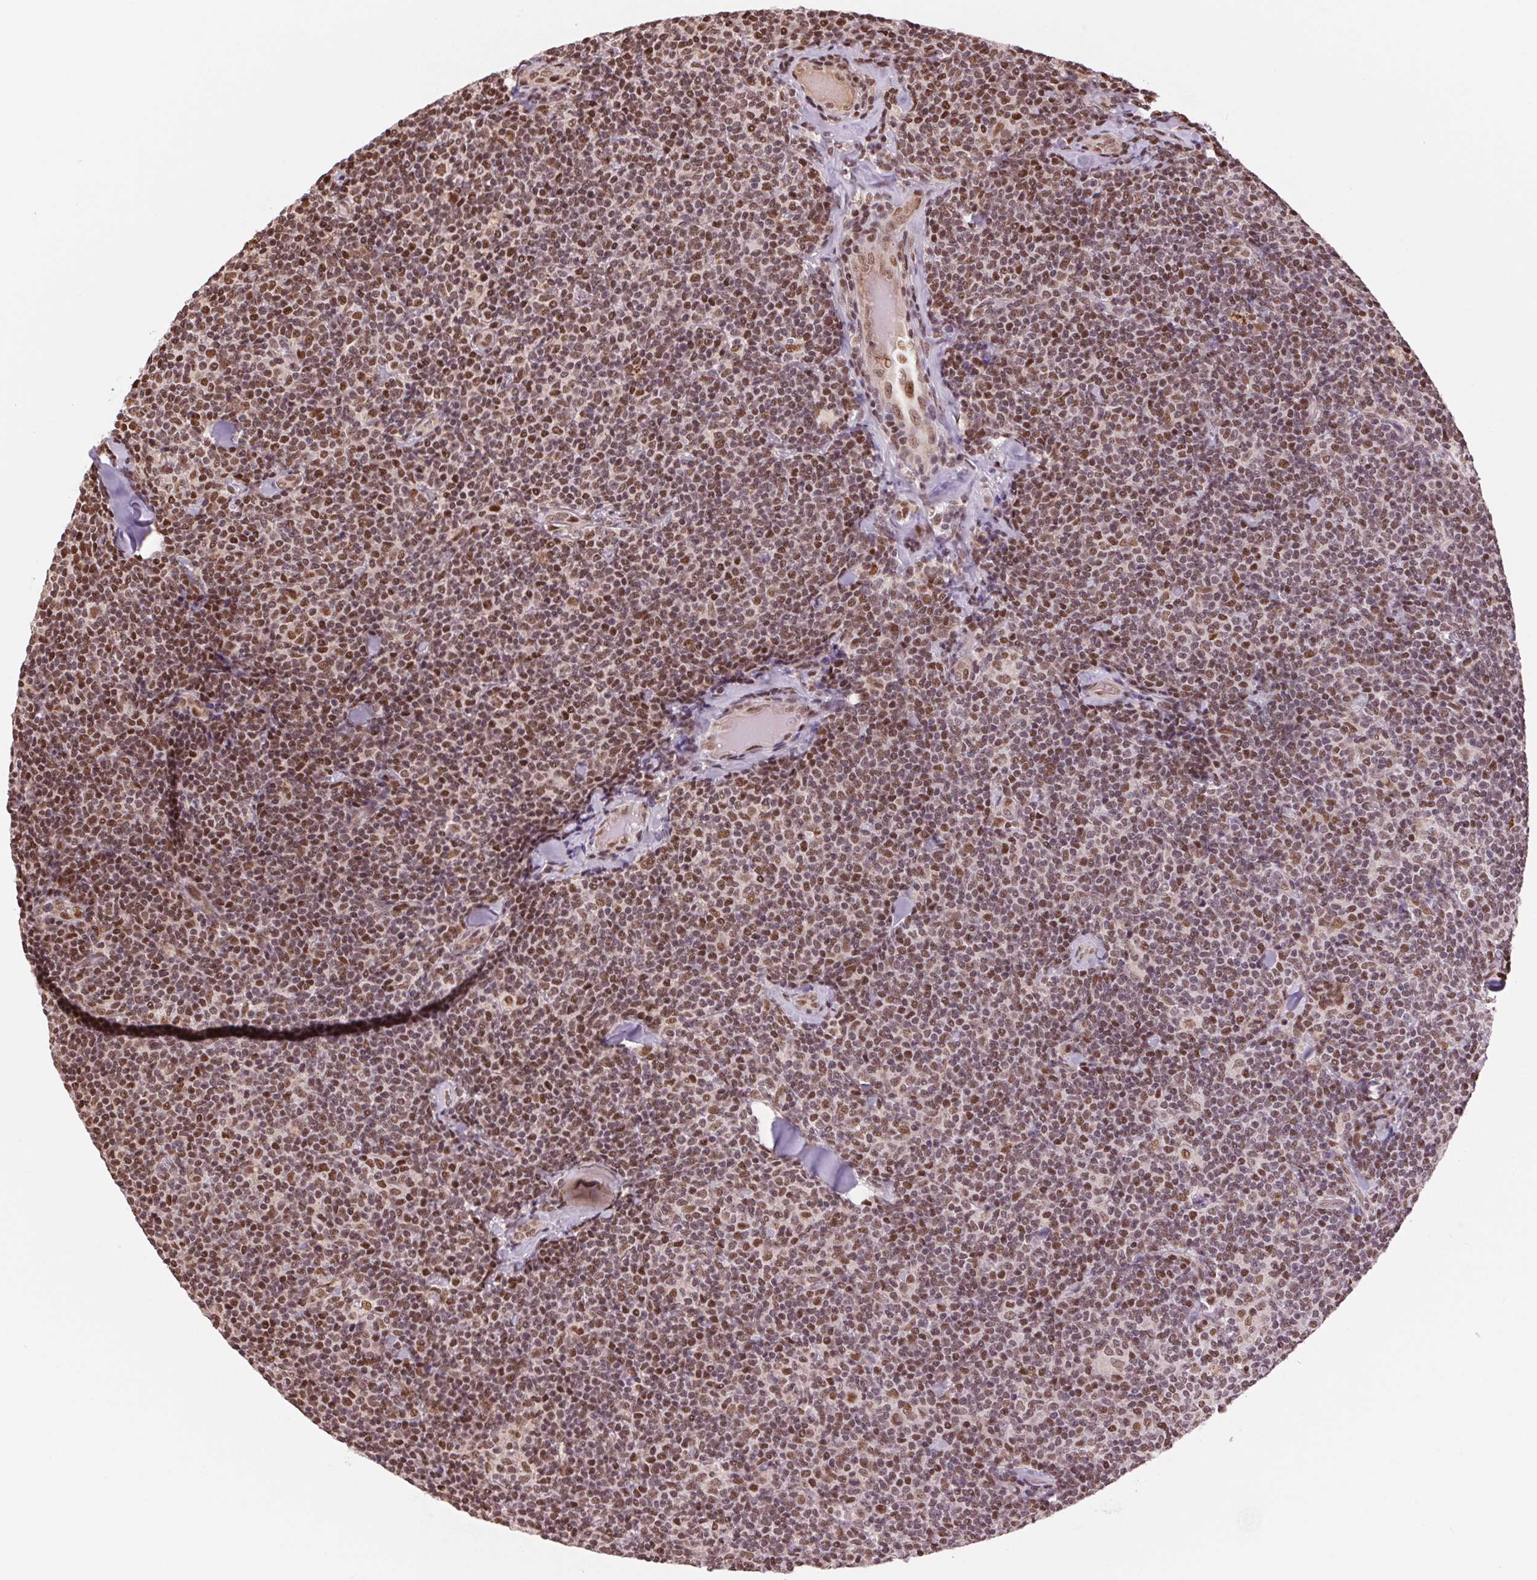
{"staining": {"intensity": "moderate", "quantity": ">75%", "location": "nuclear"}, "tissue": "lymphoma", "cell_type": "Tumor cells", "image_type": "cancer", "snomed": [{"axis": "morphology", "description": "Malignant lymphoma, non-Hodgkin's type, Low grade"}, {"axis": "topography", "description": "Lymph node"}], "caption": "The micrograph demonstrates immunohistochemical staining of malignant lymphoma, non-Hodgkin's type (low-grade). There is moderate nuclear expression is identified in about >75% of tumor cells. (Stains: DAB (3,3'-diaminobenzidine) in brown, nuclei in blue, Microscopy: brightfield microscopy at high magnification).", "gene": "RAD23A", "patient": {"sex": "female", "age": 56}}